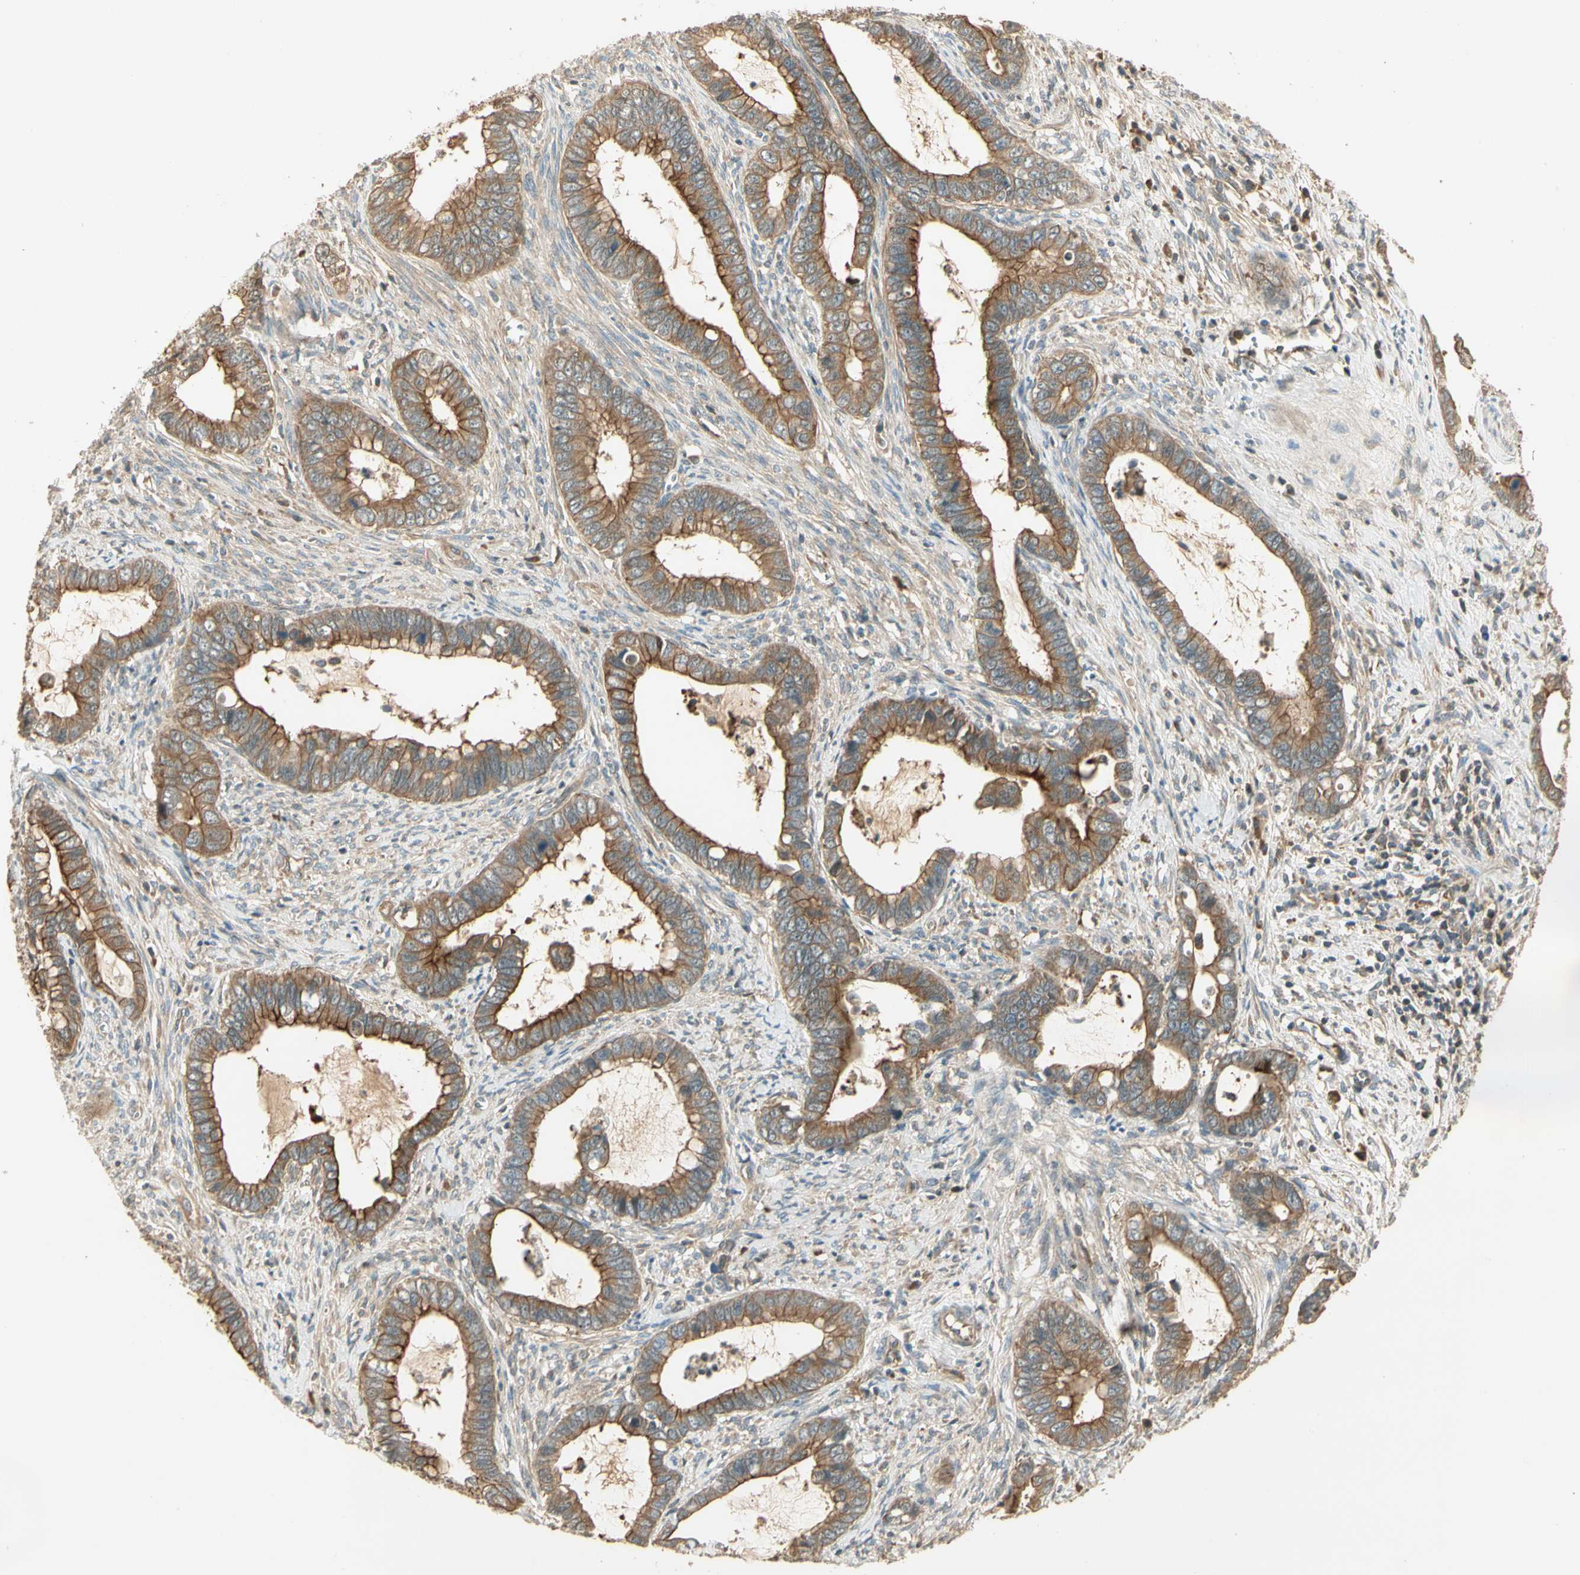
{"staining": {"intensity": "moderate", "quantity": ">75%", "location": "cytoplasmic/membranous"}, "tissue": "cervical cancer", "cell_type": "Tumor cells", "image_type": "cancer", "snomed": [{"axis": "morphology", "description": "Adenocarcinoma, NOS"}, {"axis": "topography", "description": "Cervix"}], "caption": "Protein staining of cervical cancer tissue reveals moderate cytoplasmic/membranous staining in about >75% of tumor cells.", "gene": "PFDN5", "patient": {"sex": "female", "age": 44}}